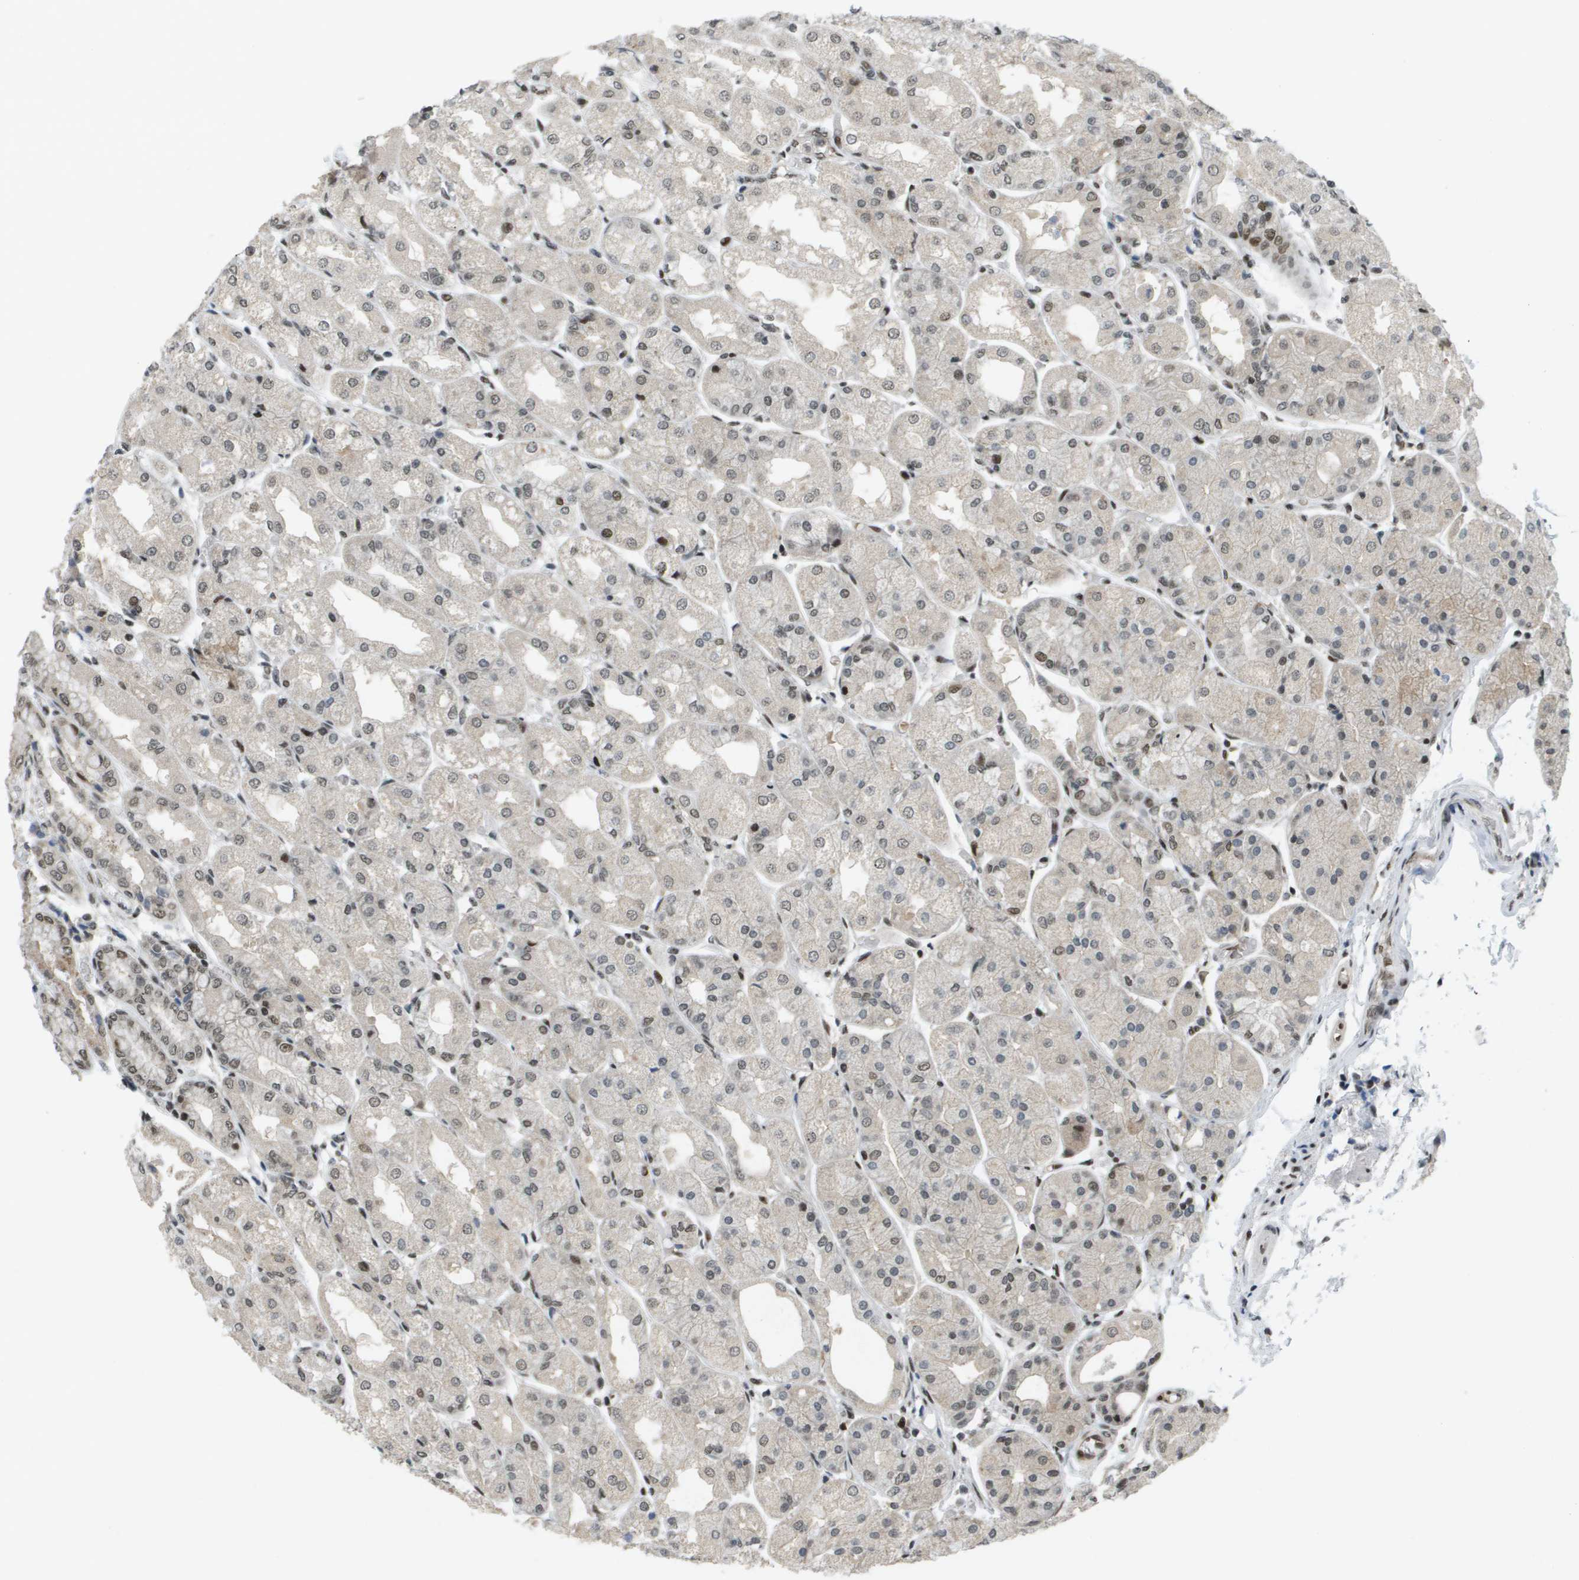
{"staining": {"intensity": "strong", "quantity": "25%-75%", "location": "cytoplasmic/membranous,nuclear"}, "tissue": "stomach", "cell_type": "Glandular cells", "image_type": "normal", "snomed": [{"axis": "morphology", "description": "Normal tissue, NOS"}, {"axis": "topography", "description": "Stomach, upper"}], "caption": "Immunohistochemical staining of normal stomach exhibits 25%-75% levels of strong cytoplasmic/membranous,nuclear protein staining in approximately 25%-75% of glandular cells. (Brightfield microscopy of DAB IHC at high magnification).", "gene": "IRF7", "patient": {"sex": "male", "age": 72}}